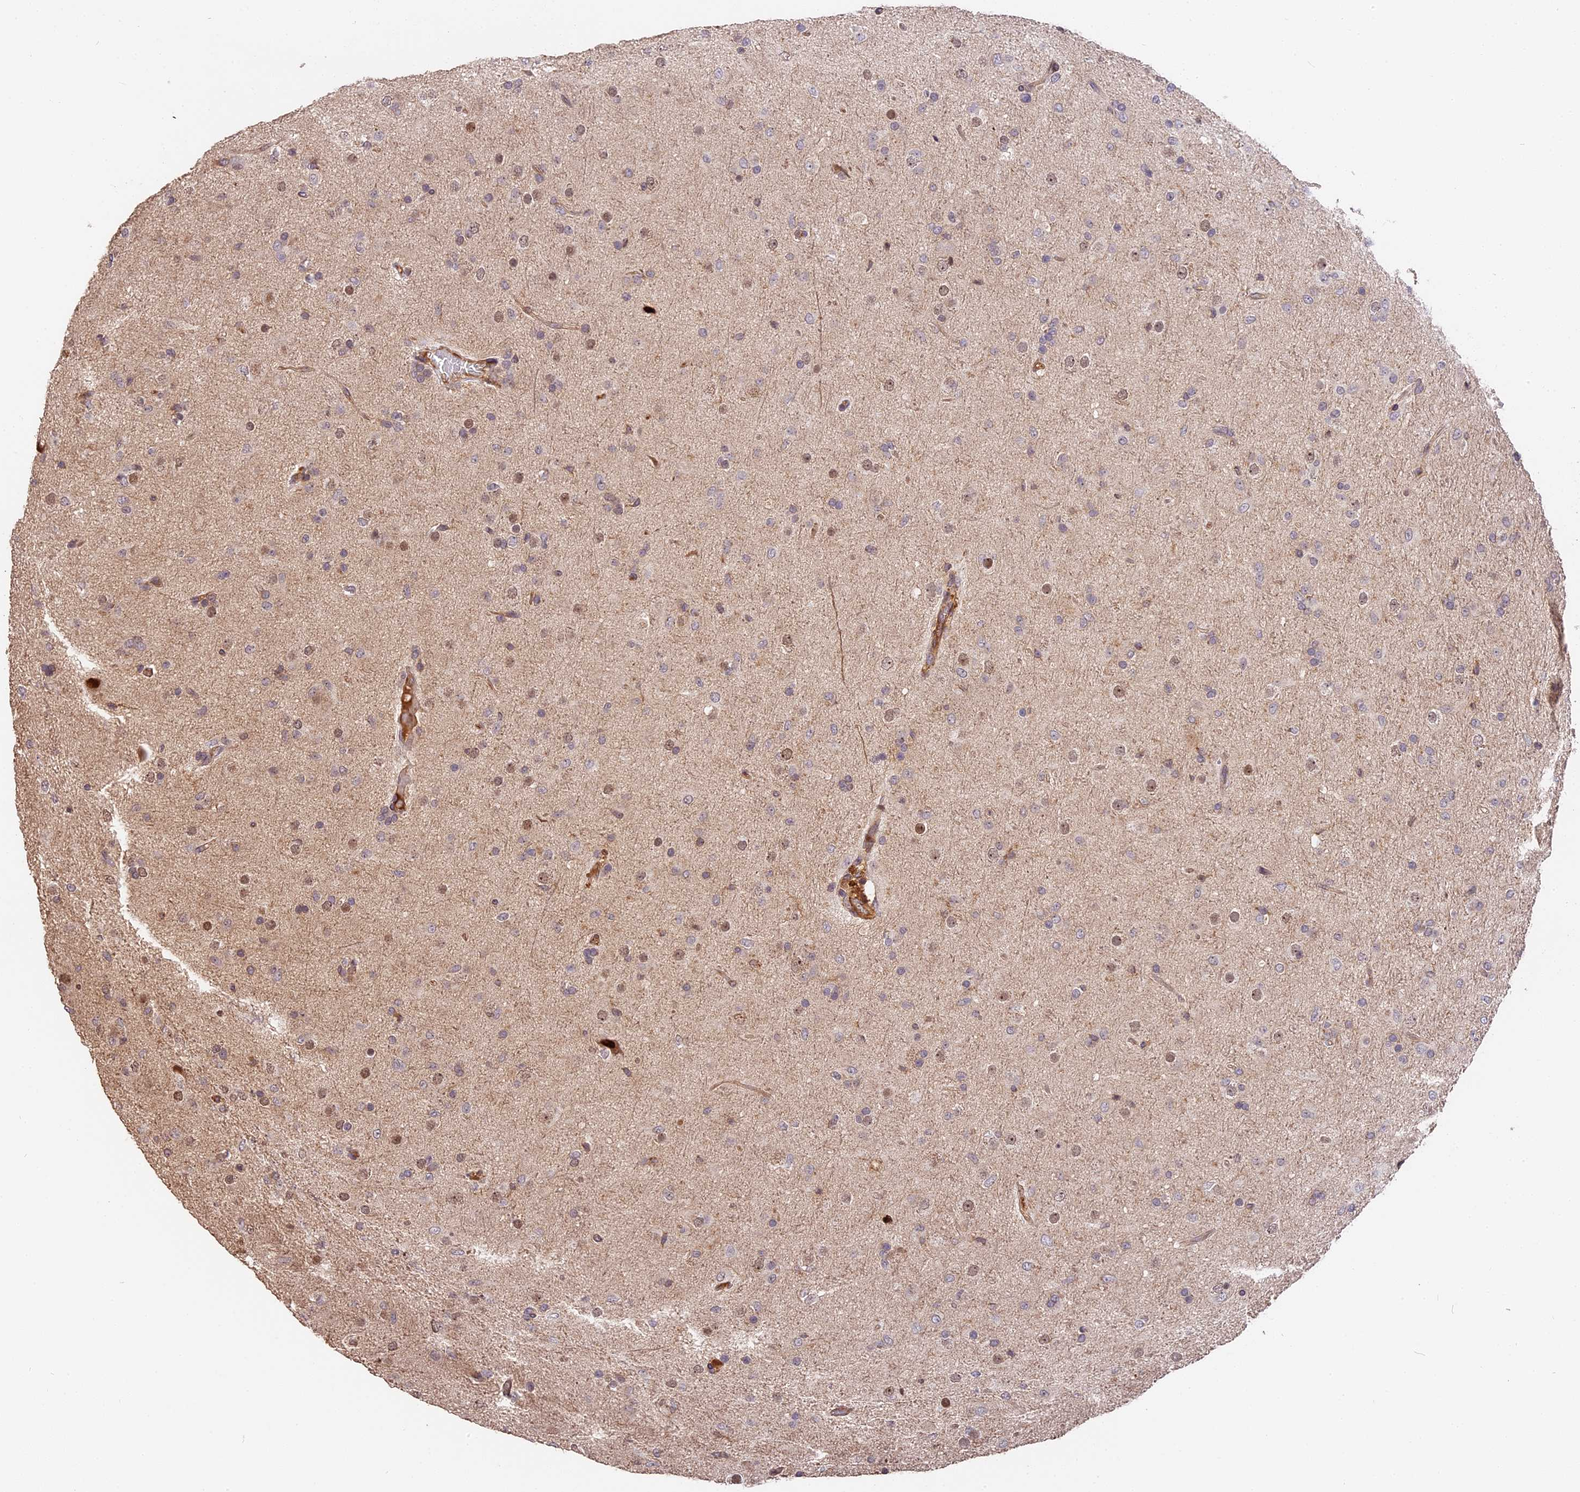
{"staining": {"intensity": "moderate", "quantity": "<25%", "location": "nuclear"}, "tissue": "glioma", "cell_type": "Tumor cells", "image_type": "cancer", "snomed": [{"axis": "morphology", "description": "Glioma, malignant, Low grade"}, {"axis": "topography", "description": "Brain"}], "caption": "Immunohistochemical staining of human malignant glioma (low-grade) shows moderate nuclear protein expression in approximately <25% of tumor cells.", "gene": "ARHGAP17", "patient": {"sex": "male", "age": 65}}